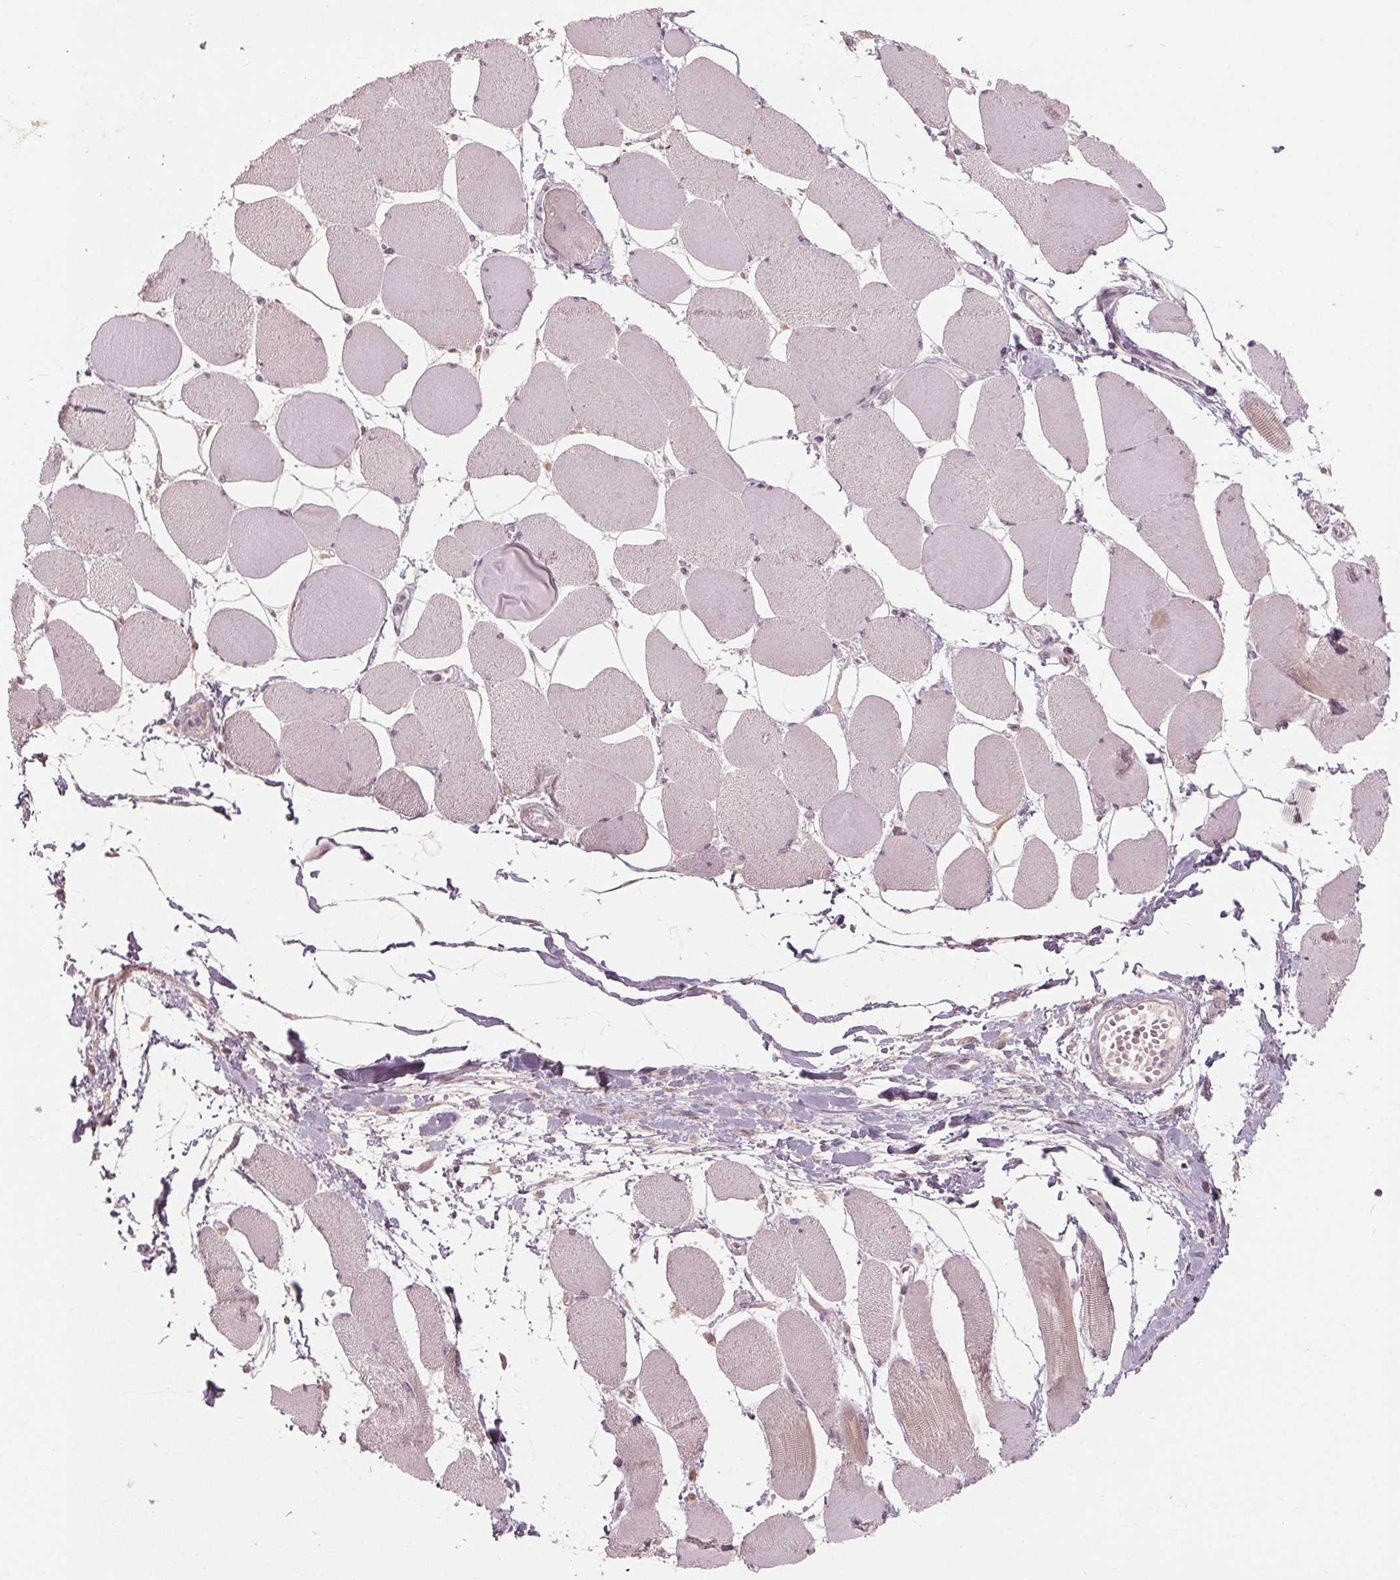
{"staining": {"intensity": "negative", "quantity": "none", "location": "none"}, "tissue": "skeletal muscle", "cell_type": "Myocytes", "image_type": "normal", "snomed": [{"axis": "morphology", "description": "Normal tissue, NOS"}, {"axis": "topography", "description": "Skeletal muscle"}], "caption": "Myocytes are negative for protein expression in benign human skeletal muscle.", "gene": "CXCL16", "patient": {"sex": "female", "age": 75}}